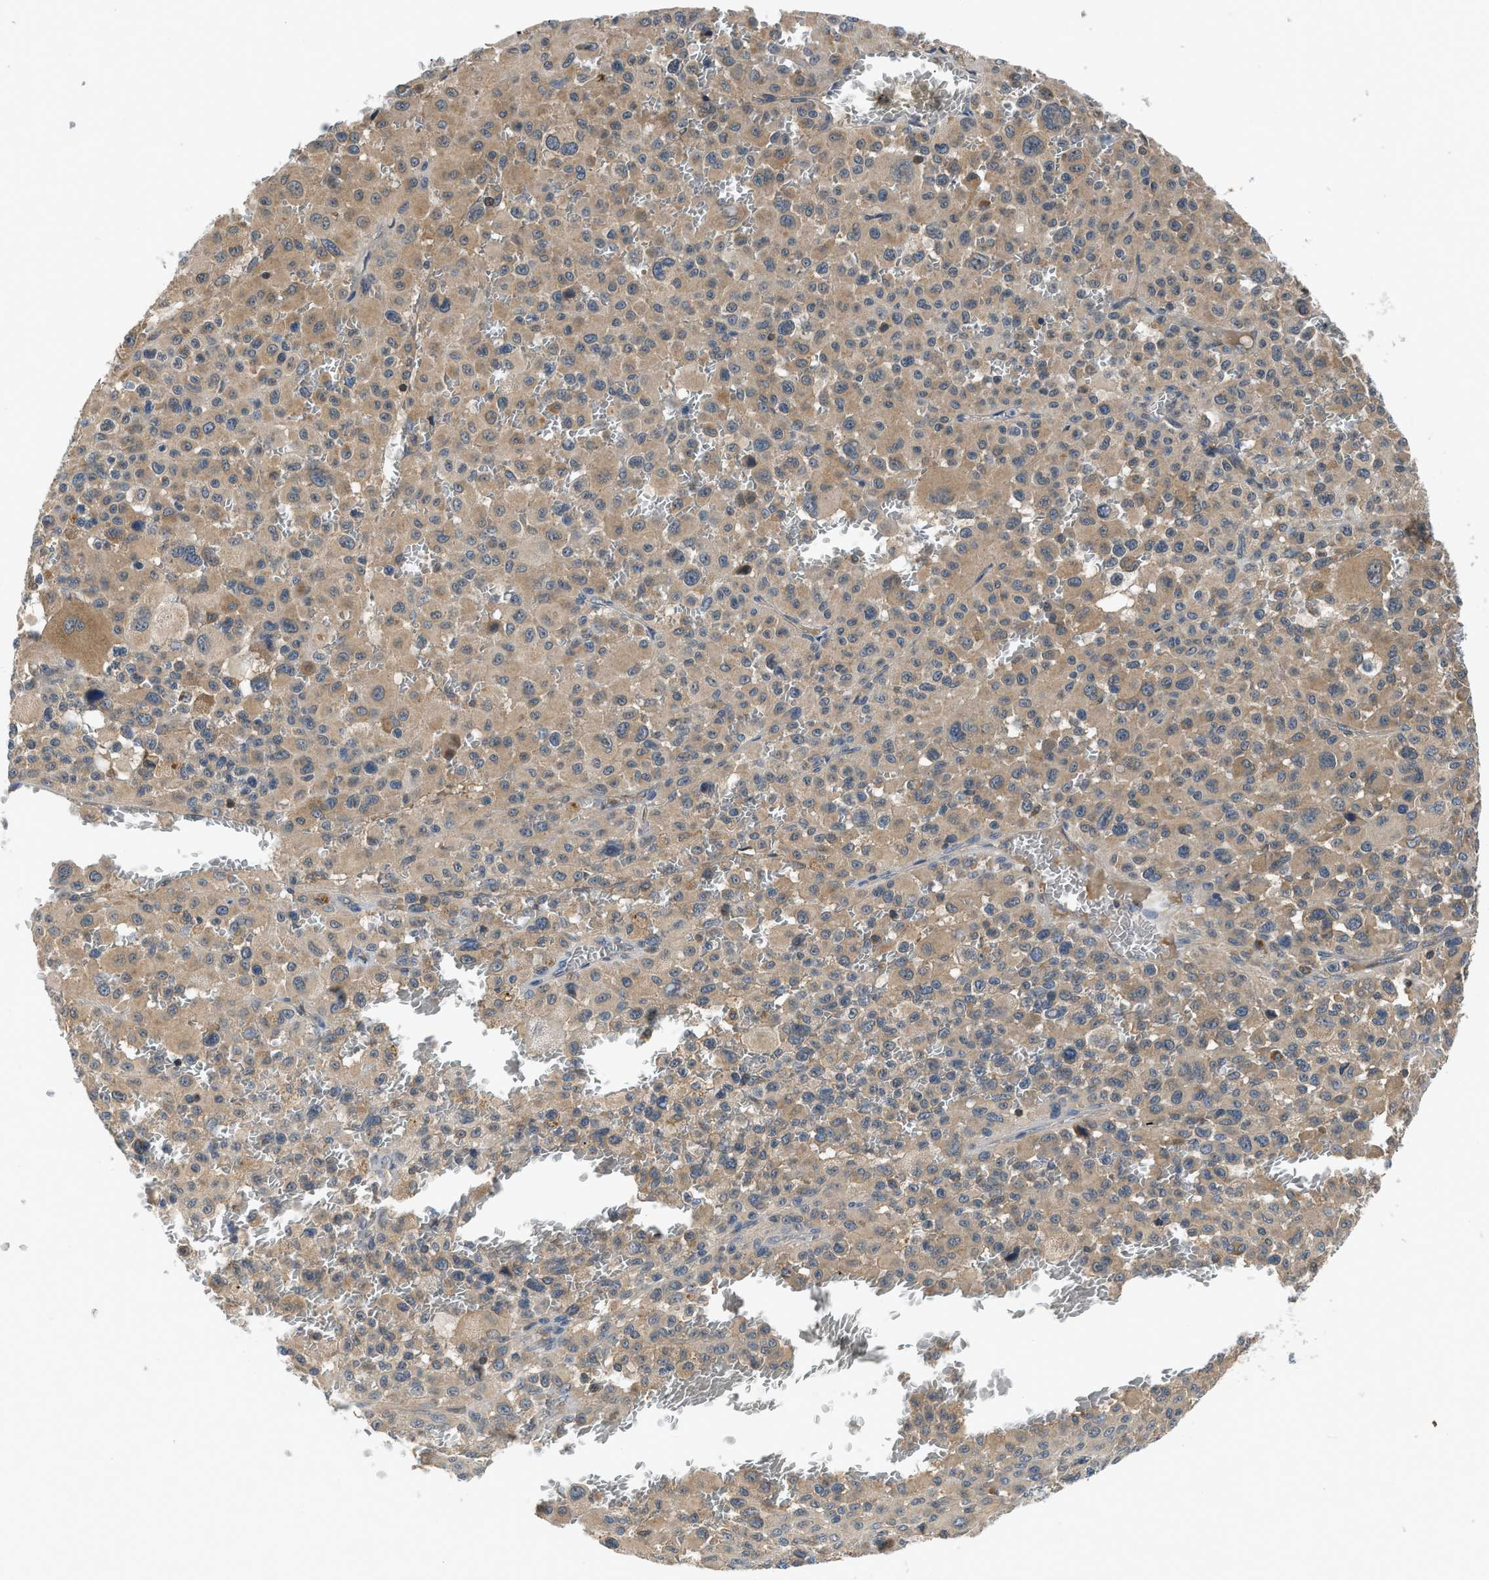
{"staining": {"intensity": "moderate", "quantity": ">75%", "location": "cytoplasmic/membranous"}, "tissue": "melanoma", "cell_type": "Tumor cells", "image_type": "cancer", "snomed": [{"axis": "morphology", "description": "Malignant melanoma, NOS"}, {"axis": "topography", "description": "Skin"}], "caption": "Protein positivity by IHC displays moderate cytoplasmic/membranous expression in approximately >75% of tumor cells in melanoma.", "gene": "PAFAH2", "patient": {"sex": "female", "age": 81}}